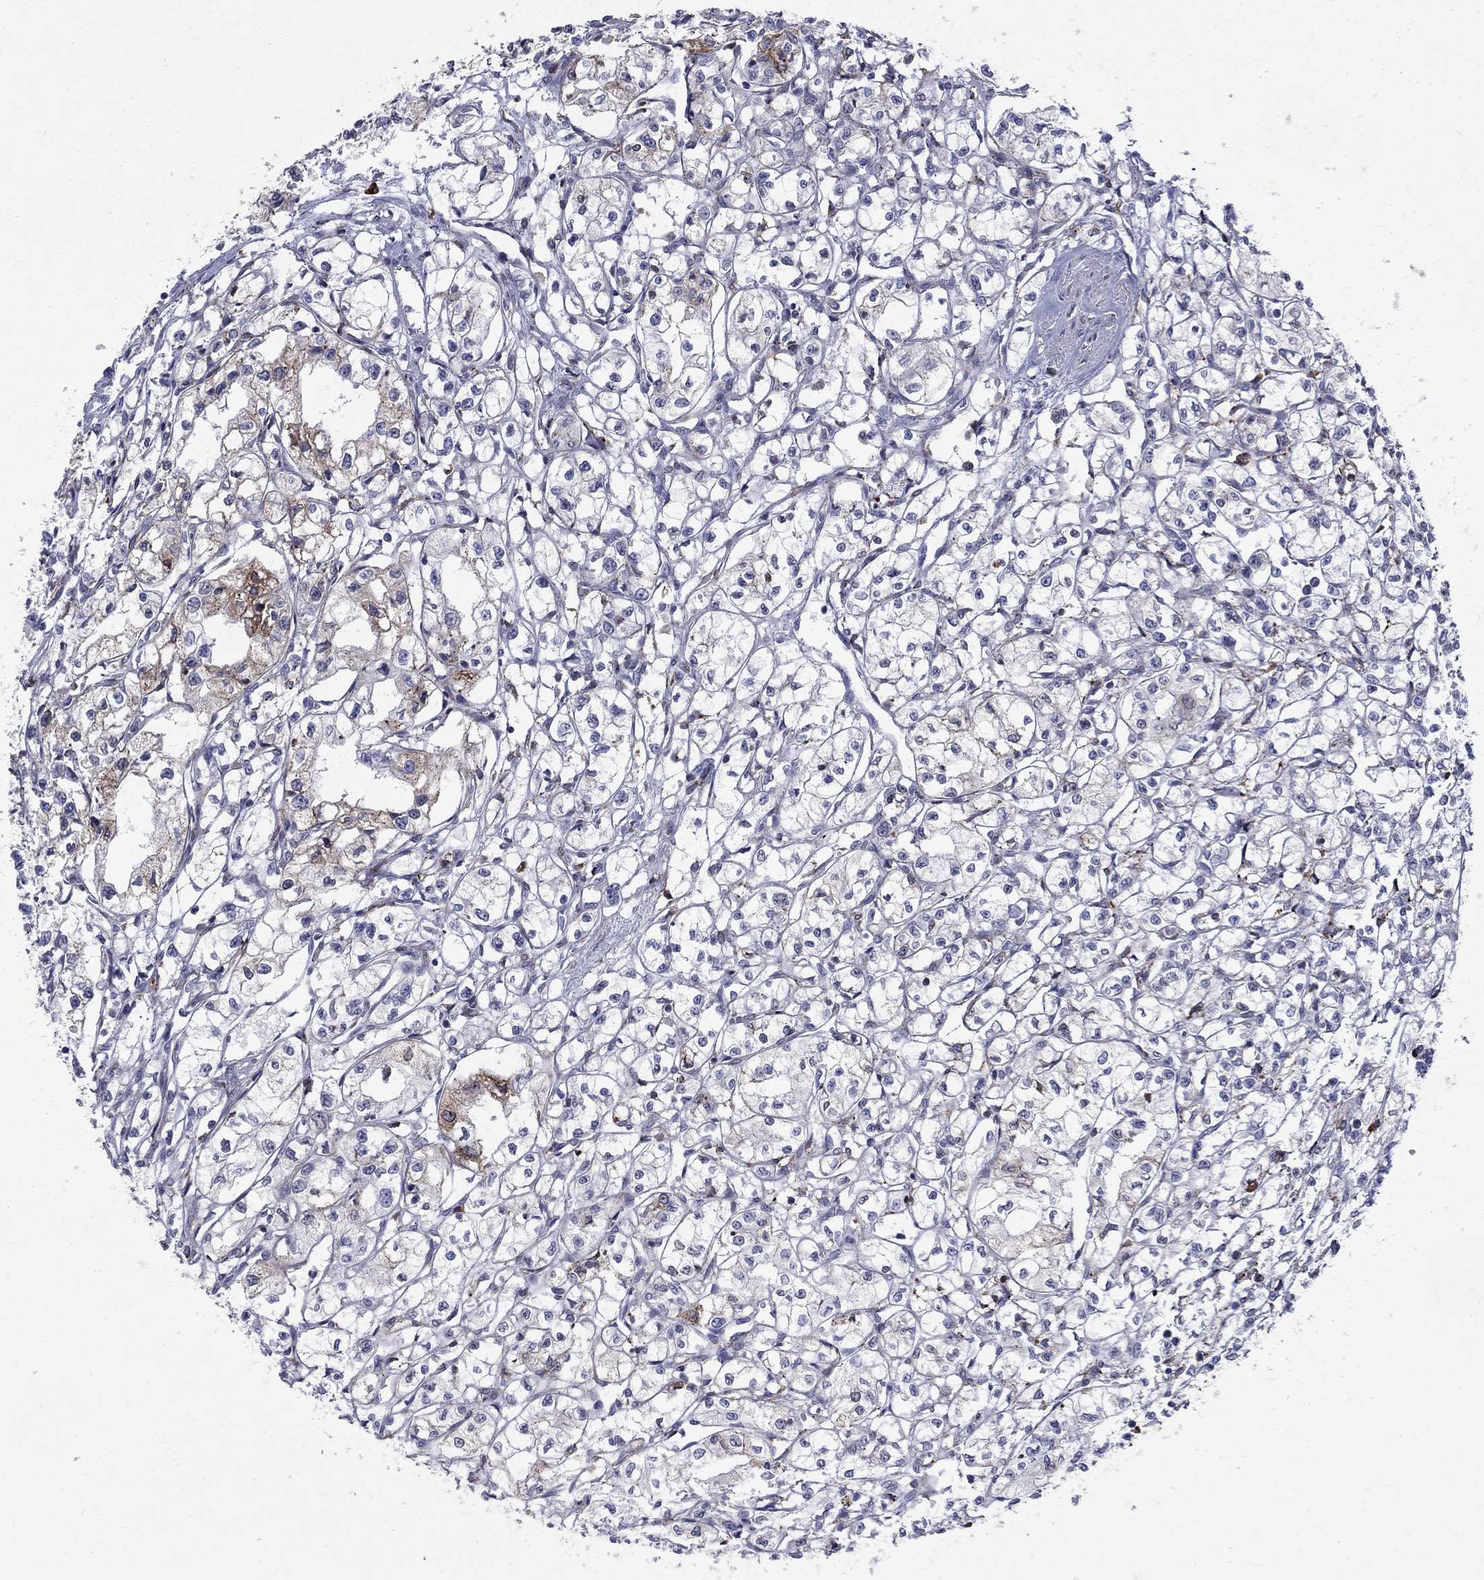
{"staining": {"intensity": "moderate", "quantity": "<25%", "location": "cytoplasmic/membranous"}, "tissue": "renal cancer", "cell_type": "Tumor cells", "image_type": "cancer", "snomed": [{"axis": "morphology", "description": "Adenocarcinoma, NOS"}, {"axis": "topography", "description": "Kidney"}], "caption": "Moderate cytoplasmic/membranous expression is seen in approximately <25% of tumor cells in adenocarcinoma (renal).", "gene": "CAB39L", "patient": {"sex": "male", "age": 56}}